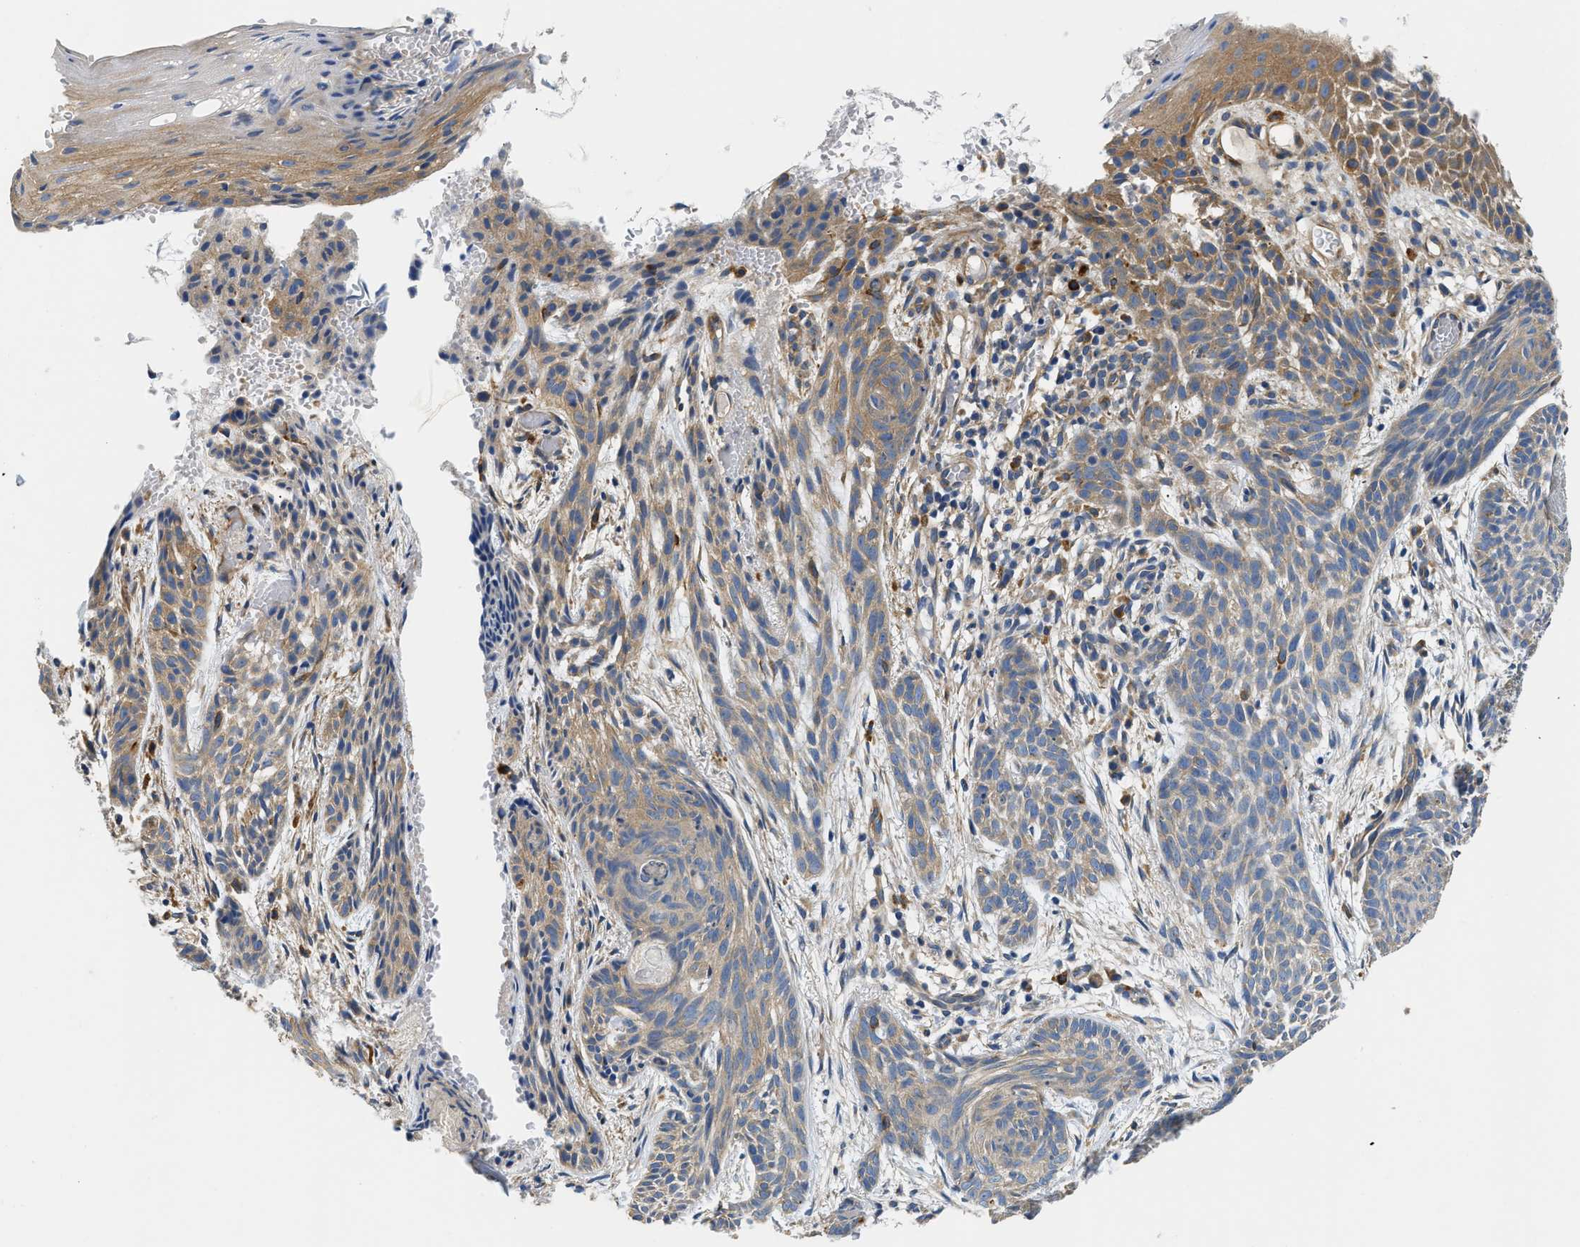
{"staining": {"intensity": "moderate", "quantity": ">75%", "location": "cytoplasmic/membranous"}, "tissue": "skin cancer", "cell_type": "Tumor cells", "image_type": "cancer", "snomed": [{"axis": "morphology", "description": "Basal cell carcinoma"}, {"axis": "topography", "description": "Skin"}], "caption": "Immunohistochemistry micrograph of neoplastic tissue: human skin cancer (basal cell carcinoma) stained using immunohistochemistry shows medium levels of moderate protein expression localized specifically in the cytoplasmic/membranous of tumor cells, appearing as a cytoplasmic/membranous brown color.", "gene": "CSDE1", "patient": {"sex": "female", "age": 59}}